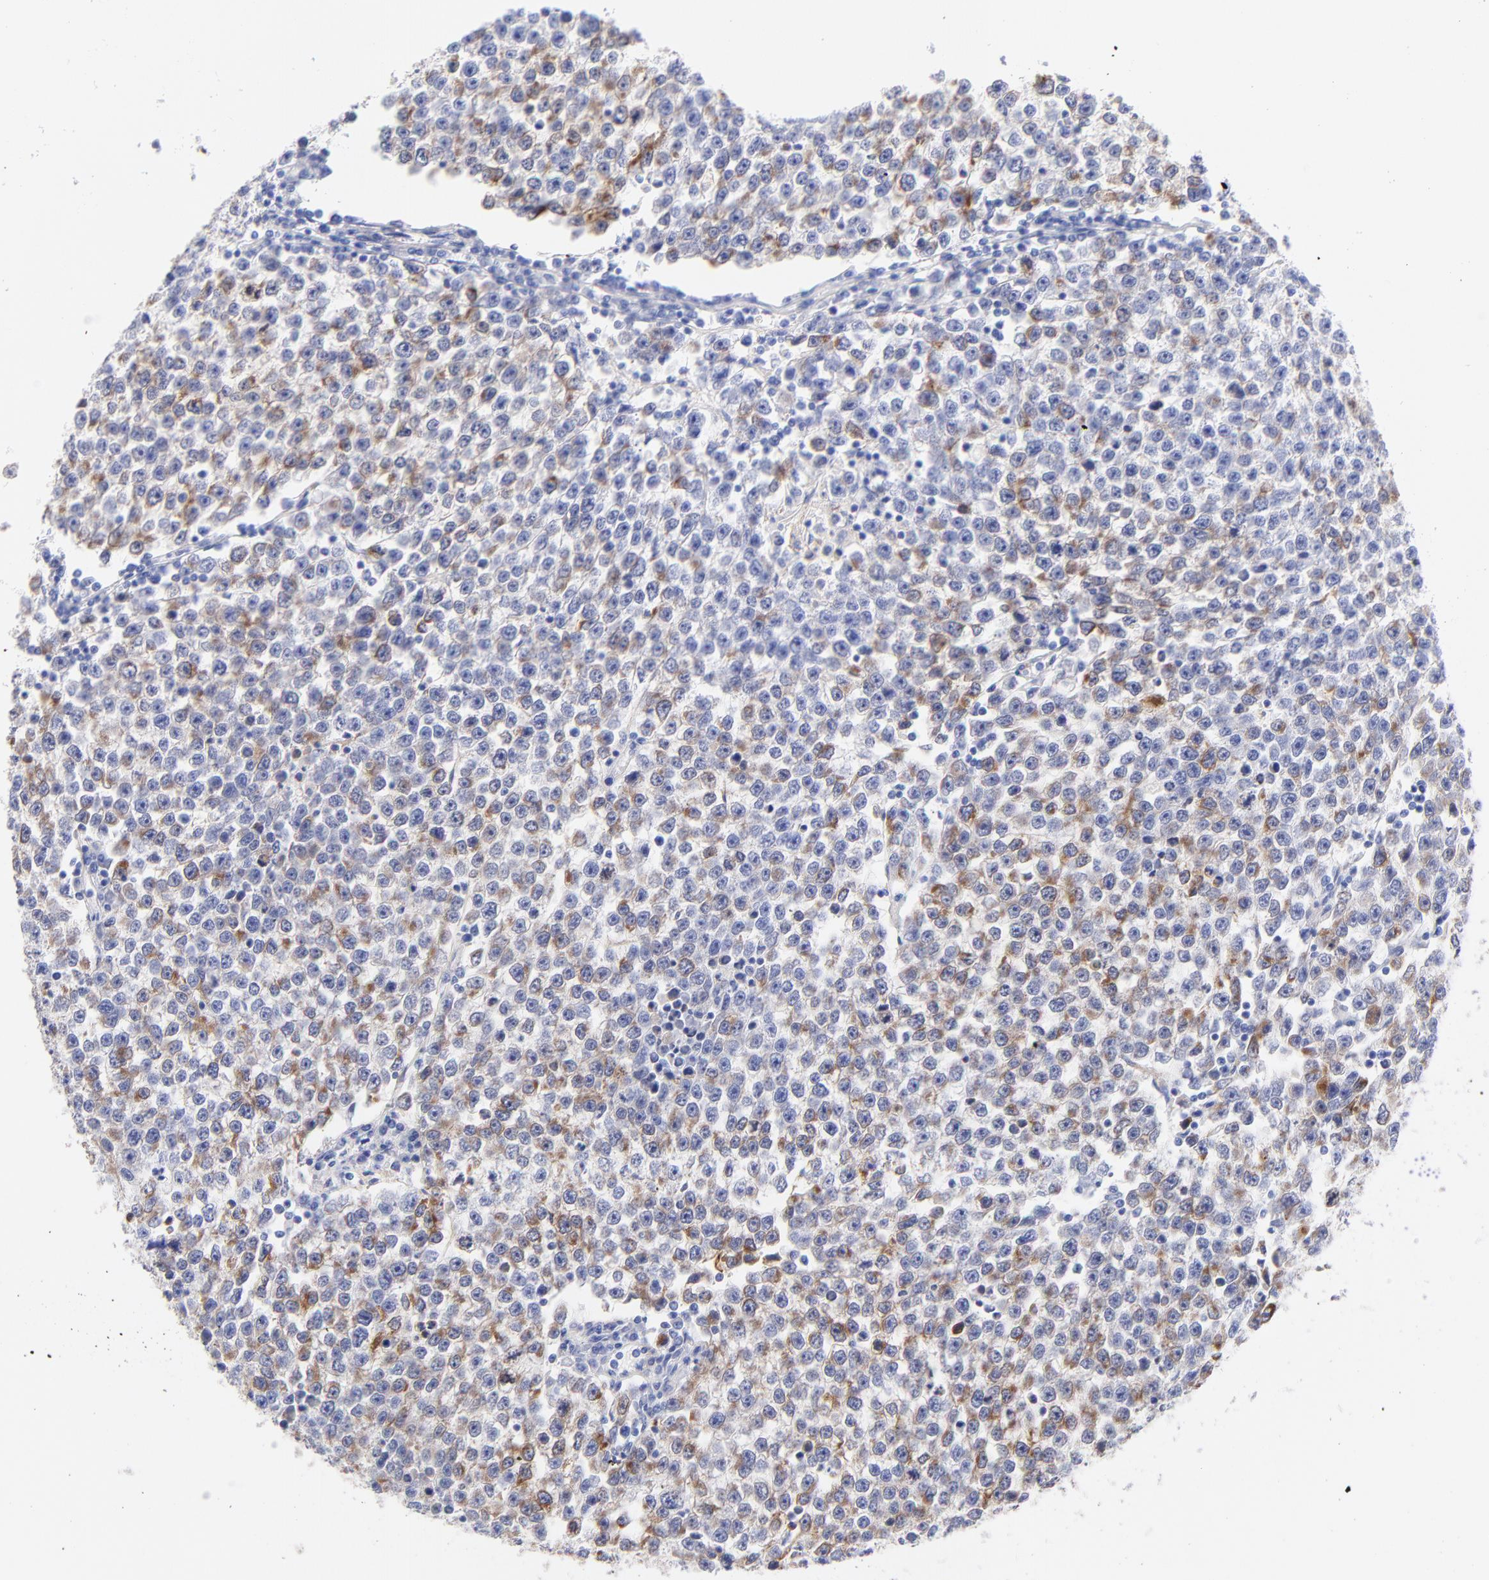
{"staining": {"intensity": "moderate", "quantity": "25%-75%", "location": "cytoplasmic/membranous"}, "tissue": "testis cancer", "cell_type": "Tumor cells", "image_type": "cancer", "snomed": [{"axis": "morphology", "description": "Seminoma, NOS"}, {"axis": "topography", "description": "Testis"}], "caption": "Testis cancer stained with DAB (3,3'-diaminobenzidine) immunohistochemistry displays medium levels of moderate cytoplasmic/membranous expression in about 25%-75% of tumor cells.", "gene": "C1QTNF6", "patient": {"sex": "male", "age": 36}}